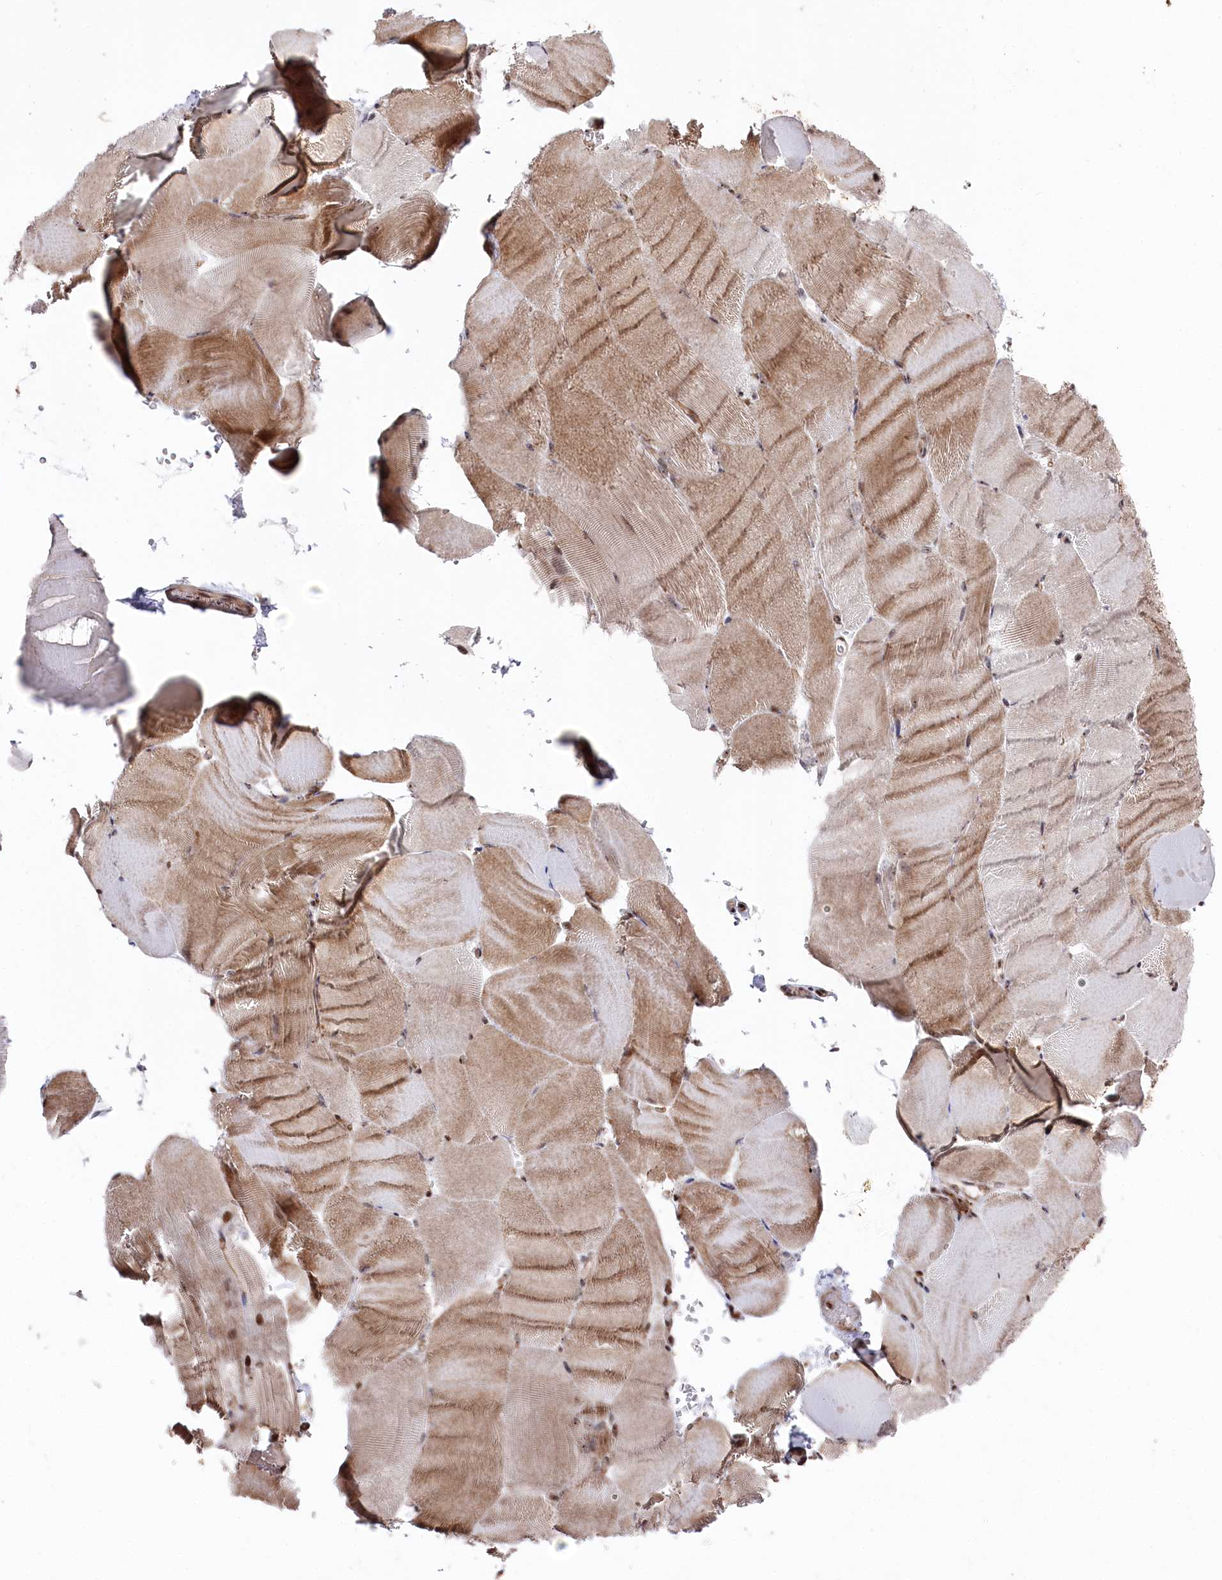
{"staining": {"intensity": "moderate", "quantity": ">75%", "location": "cytoplasmic/membranous,nuclear"}, "tissue": "skeletal muscle", "cell_type": "Myocytes", "image_type": "normal", "snomed": [{"axis": "morphology", "description": "Normal tissue, NOS"}, {"axis": "topography", "description": "Skeletal muscle"}, {"axis": "topography", "description": "Parathyroid gland"}], "caption": "IHC micrograph of unremarkable skeletal muscle: human skeletal muscle stained using immunohistochemistry reveals medium levels of moderate protein expression localized specifically in the cytoplasmic/membranous,nuclear of myocytes, appearing as a cytoplasmic/membranous,nuclear brown color.", "gene": "POLR2H", "patient": {"sex": "female", "age": 37}}